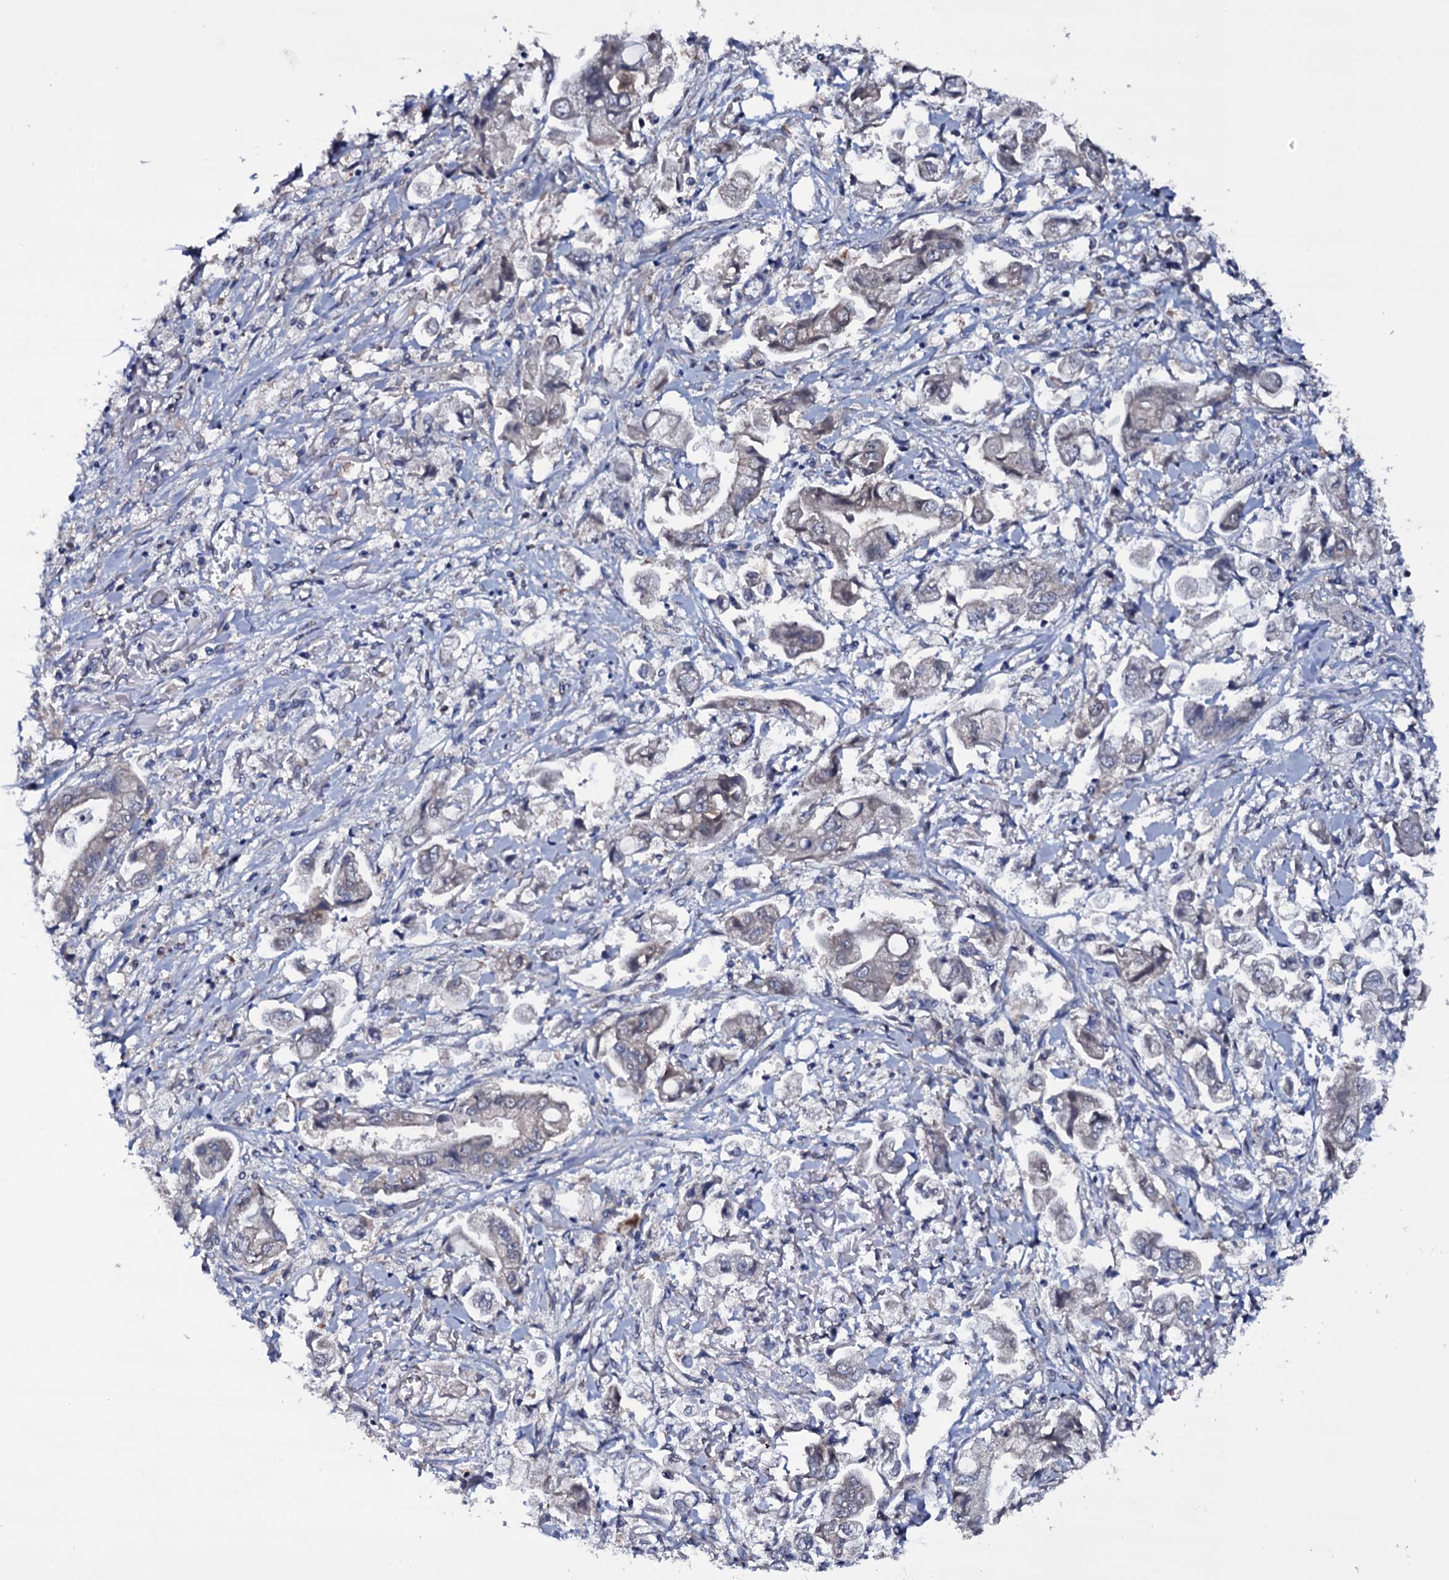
{"staining": {"intensity": "negative", "quantity": "none", "location": "none"}, "tissue": "stomach cancer", "cell_type": "Tumor cells", "image_type": "cancer", "snomed": [{"axis": "morphology", "description": "Adenocarcinoma, NOS"}, {"axis": "topography", "description": "Stomach"}], "caption": "Immunohistochemistry of stomach cancer demonstrates no staining in tumor cells.", "gene": "BCL2L14", "patient": {"sex": "male", "age": 62}}